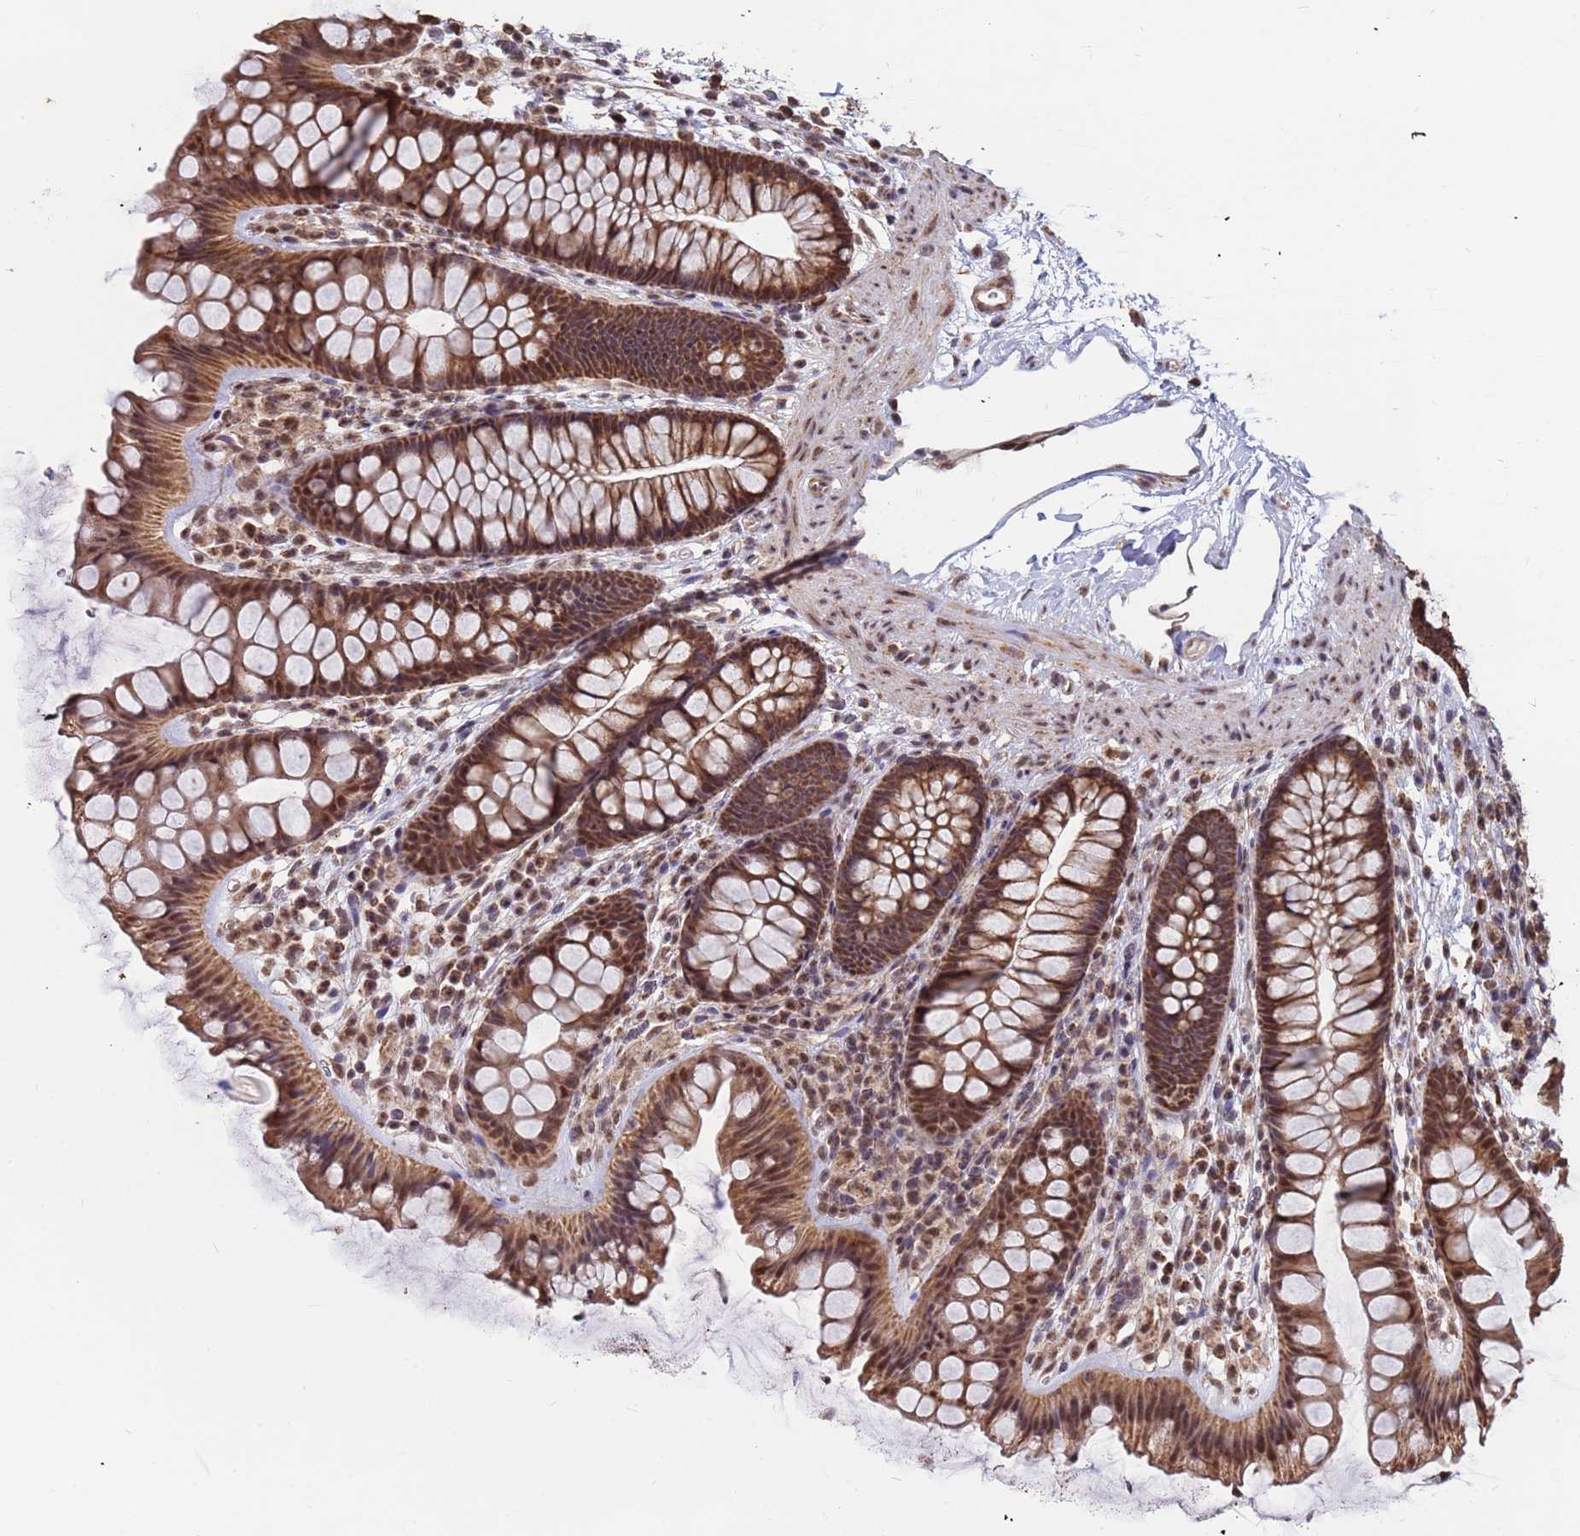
{"staining": {"intensity": "moderate", "quantity": ">75%", "location": "cytoplasmic/membranous,nuclear"}, "tissue": "colon", "cell_type": "Endothelial cells", "image_type": "normal", "snomed": [{"axis": "morphology", "description": "Normal tissue, NOS"}, {"axis": "topography", "description": "Colon"}], "caption": "Colon stained with a brown dye demonstrates moderate cytoplasmic/membranous,nuclear positive positivity in about >75% of endothelial cells.", "gene": "DENND2B", "patient": {"sex": "female", "age": 62}}